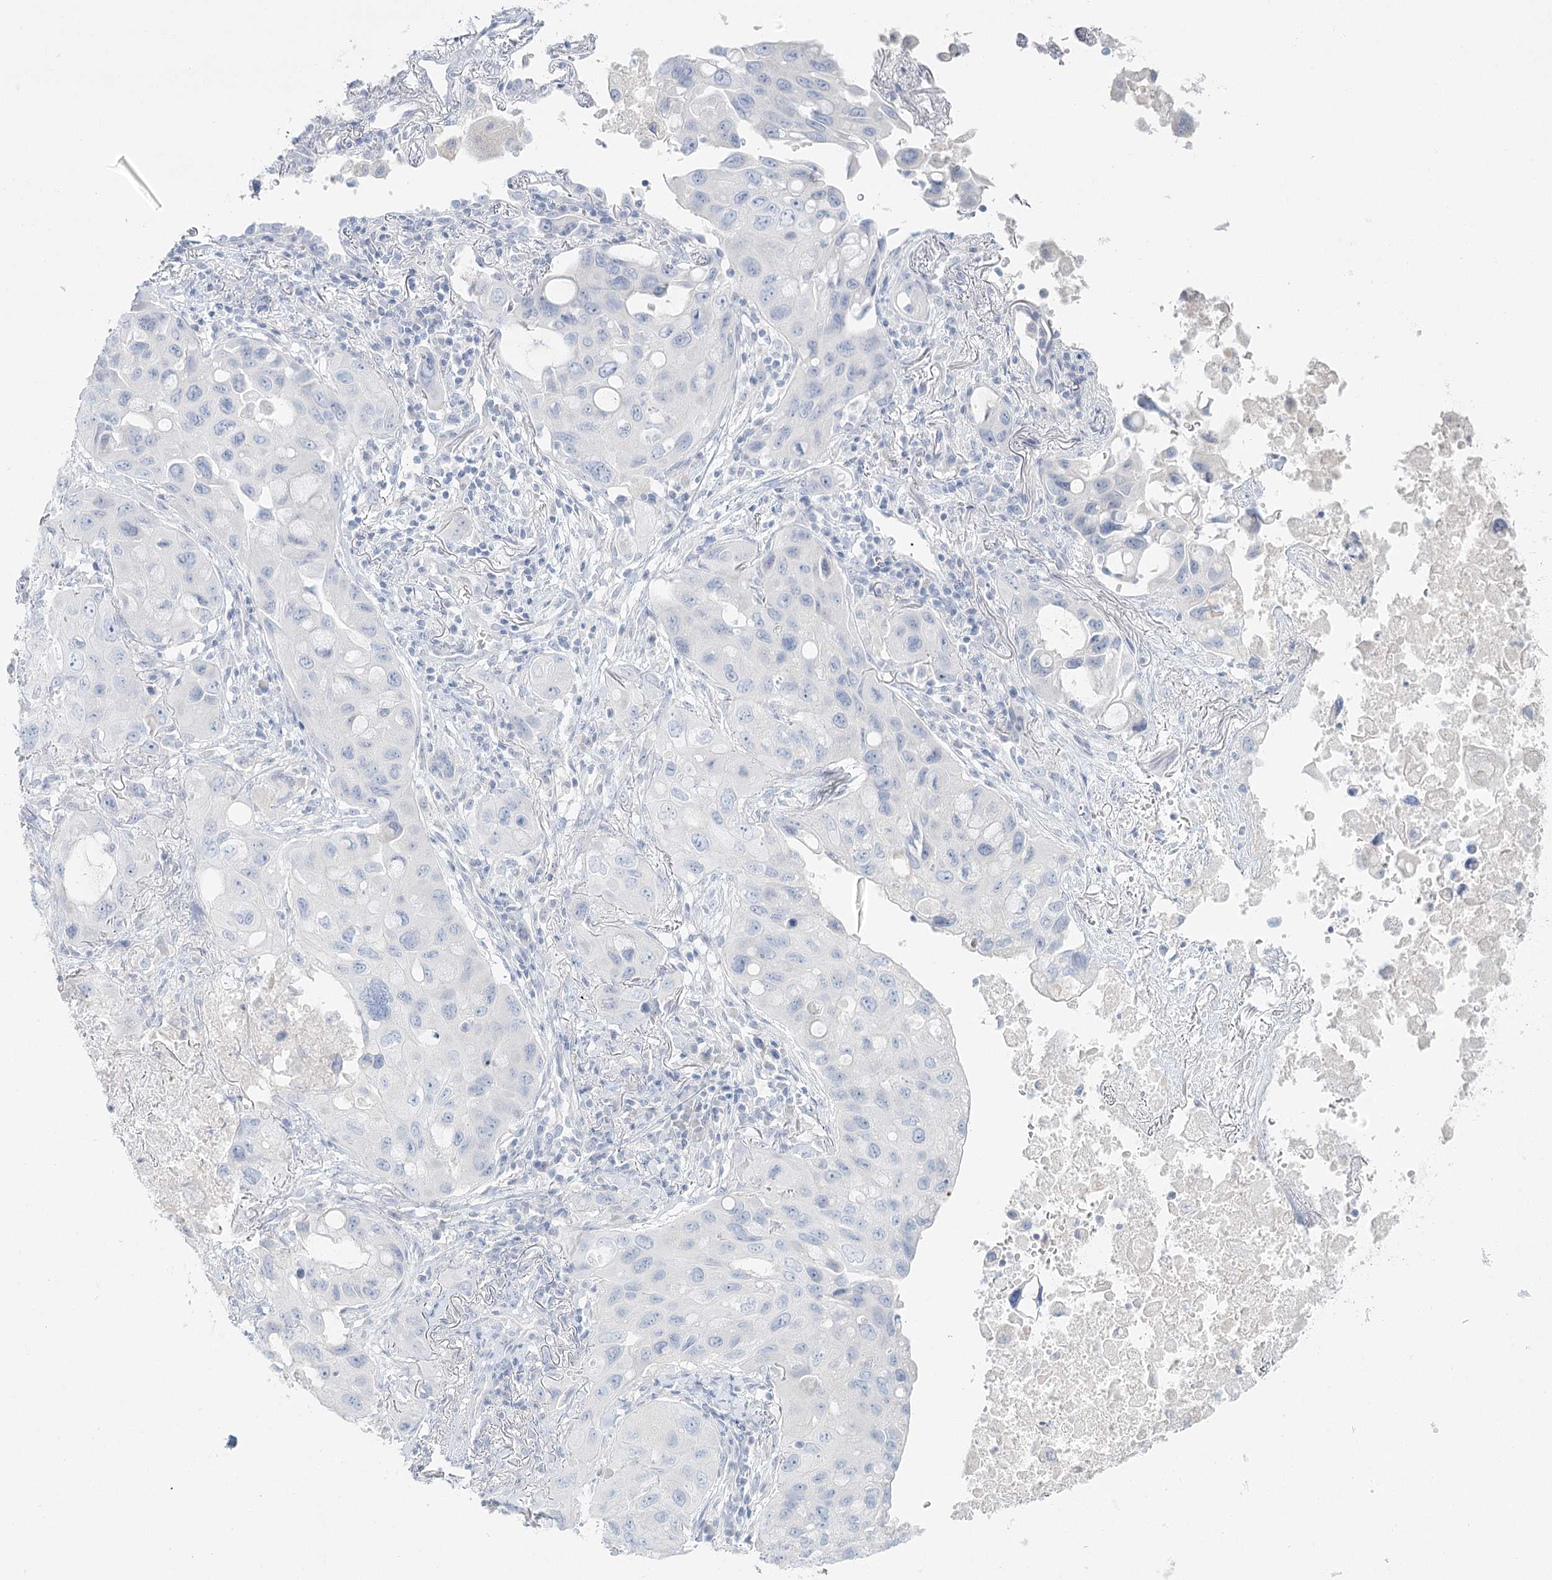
{"staining": {"intensity": "negative", "quantity": "none", "location": "none"}, "tissue": "lung cancer", "cell_type": "Tumor cells", "image_type": "cancer", "snomed": [{"axis": "morphology", "description": "Squamous cell carcinoma, NOS"}, {"axis": "topography", "description": "Lung"}], "caption": "This is an IHC micrograph of human lung cancer (squamous cell carcinoma). There is no positivity in tumor cells.", "gene": "DMGDH", "patient": {"sex": "female", "age": 73}}